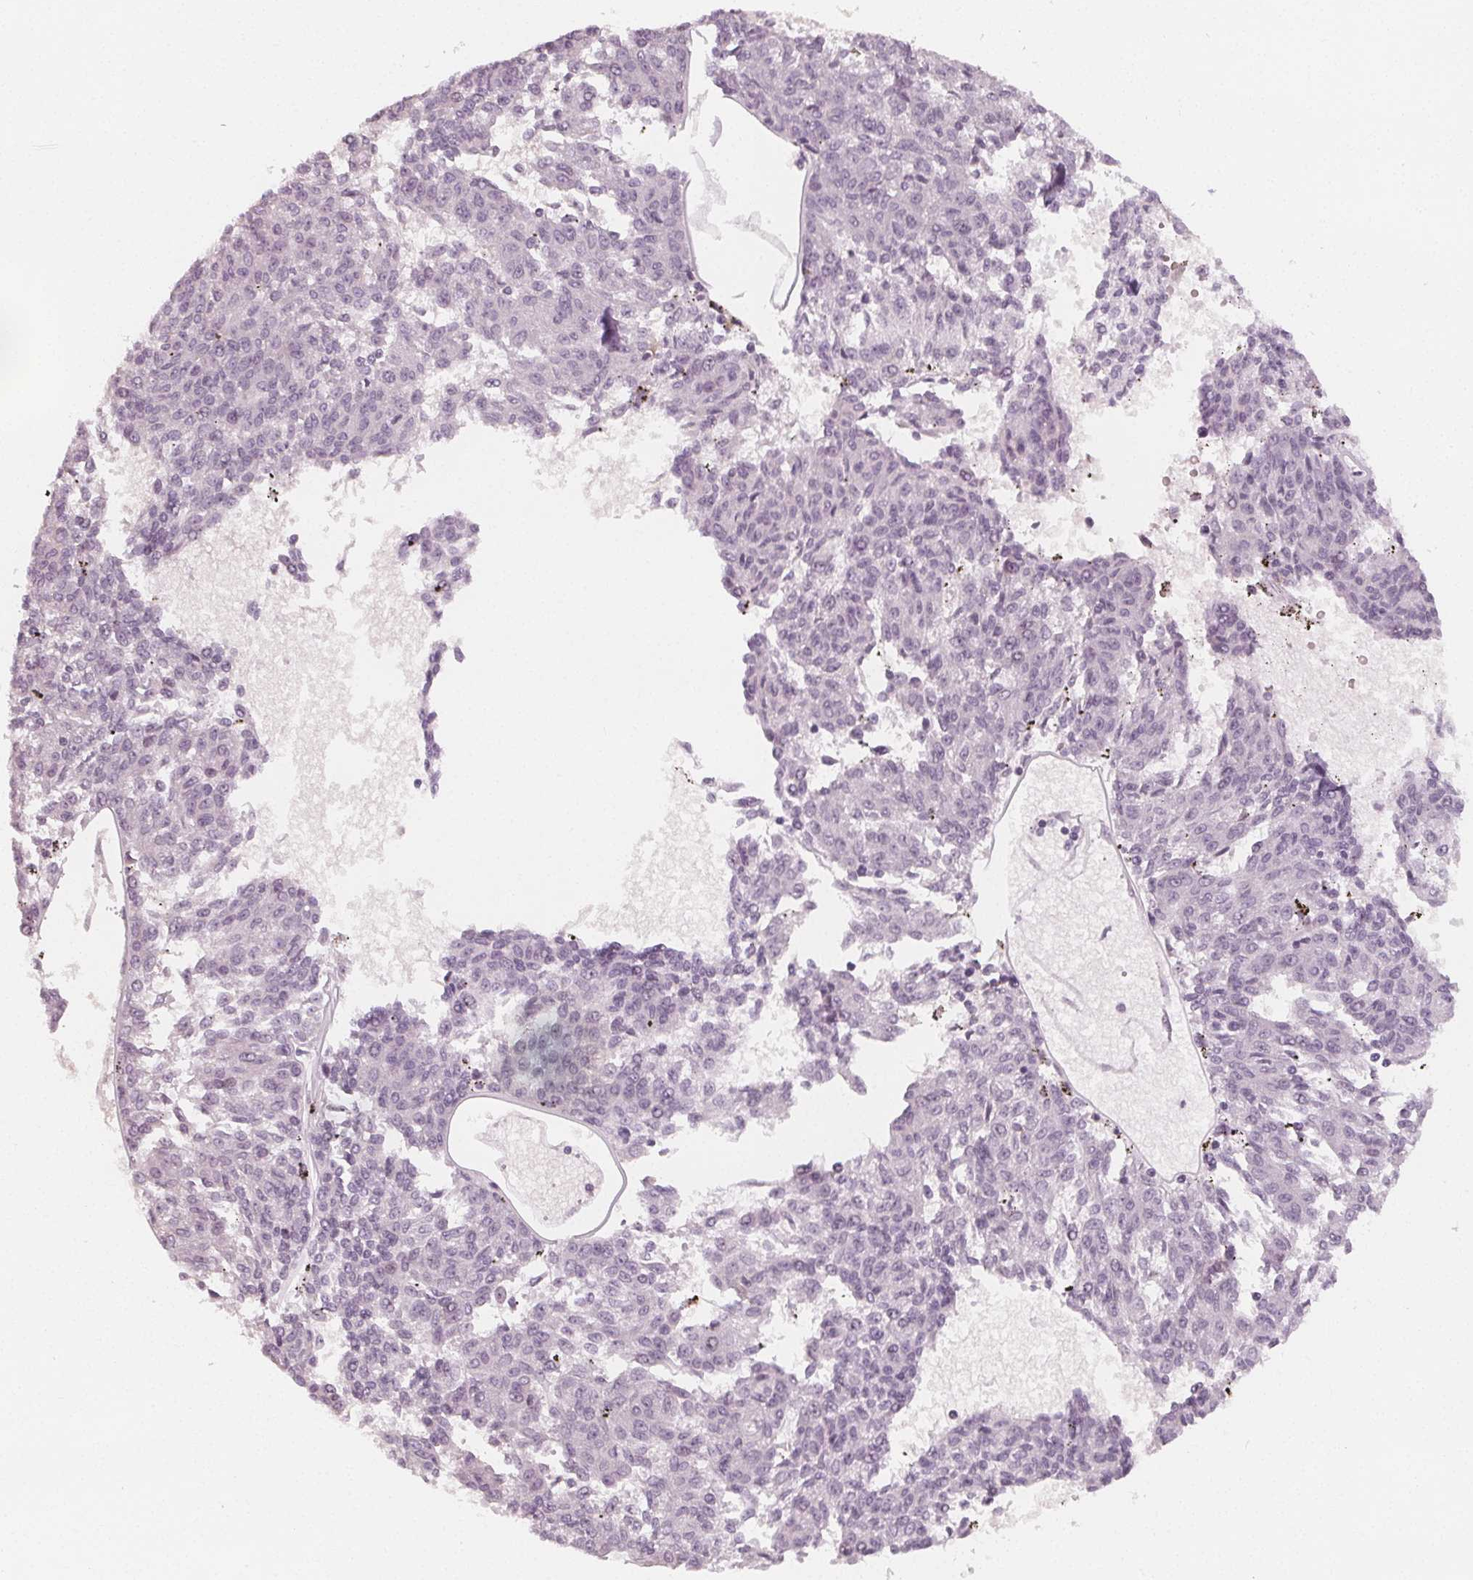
{"staining": {"intensity": "negative", "quantity": "none", "location": "none"}, "tissue": "melanoma", "cell_type": "Tumor cells", "image_type": "cancer", "snomed": [{"axis": "morphology", "description": "Malignant melanoma, NOS"}, {"axis": "topography", "description": "Skin"}], "caption": "IHC image of neoplastic tissue: melanoma stained with DAB exhibits no significant protein staining in tumor cells.", "gene": "MAP1A", "patient": {"sex": "female", "age": 72}}